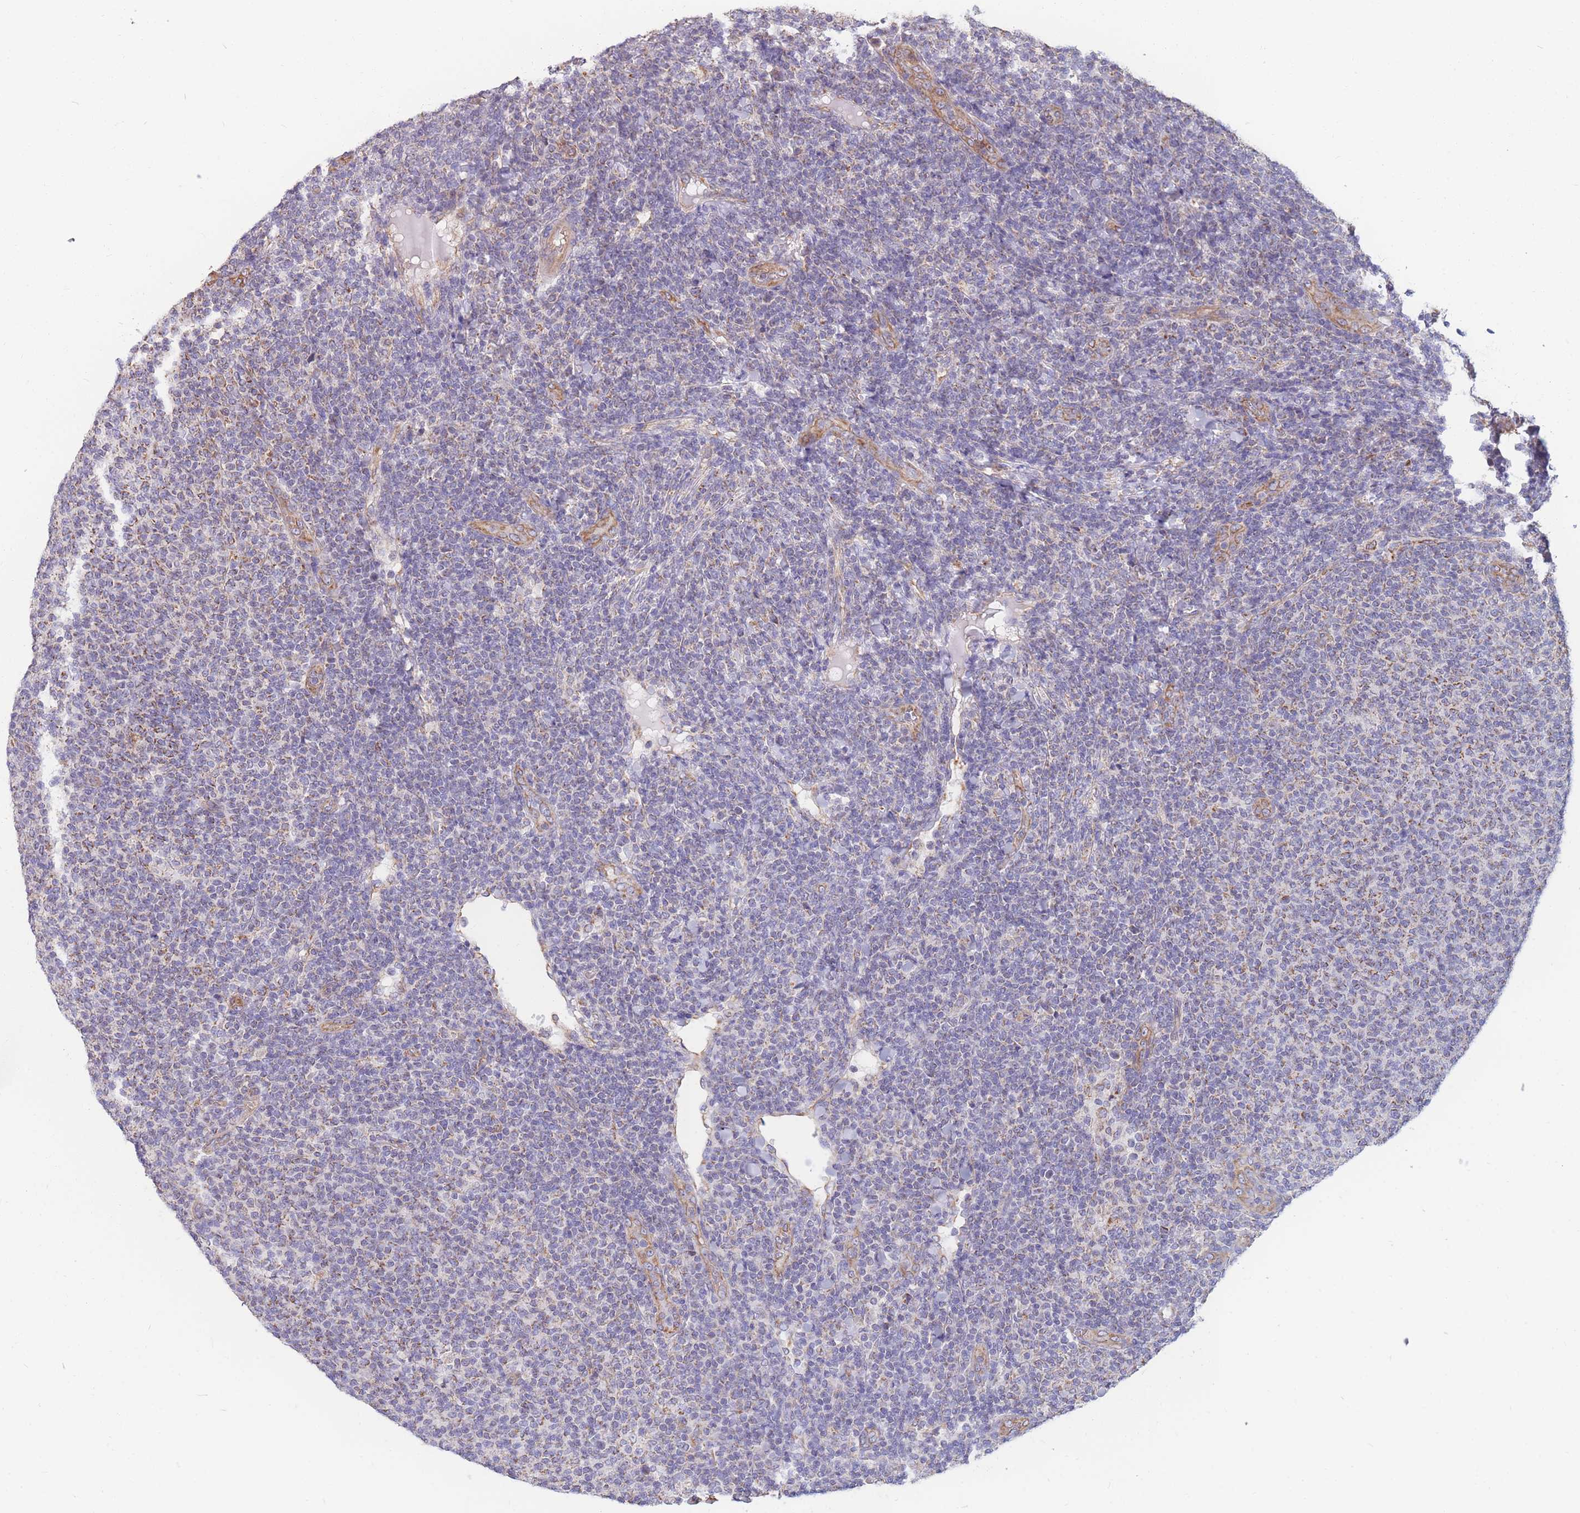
{"staining": {"intensity": "moderate", "quantity": "25%-75%", "location": "cytoplasmic/membranous"}, "tissue": "lymphoma", "cell_type": "Tumor cells", "image_type": "cancer", "snomed": [{"axis": "morphology", "description": "Malignant lymphoma, non-Hodgkin's type, Low grade"}, {"axis": "topography", "description": "Lymph node"}], "caption": "Human low-grade malignant lymphoma, non-Hodgkin's type stained with a protein marker displays moderate staining in tumor cells.", "gene": "MRPS9", "patient": {"sex": "male", "age": 66}}